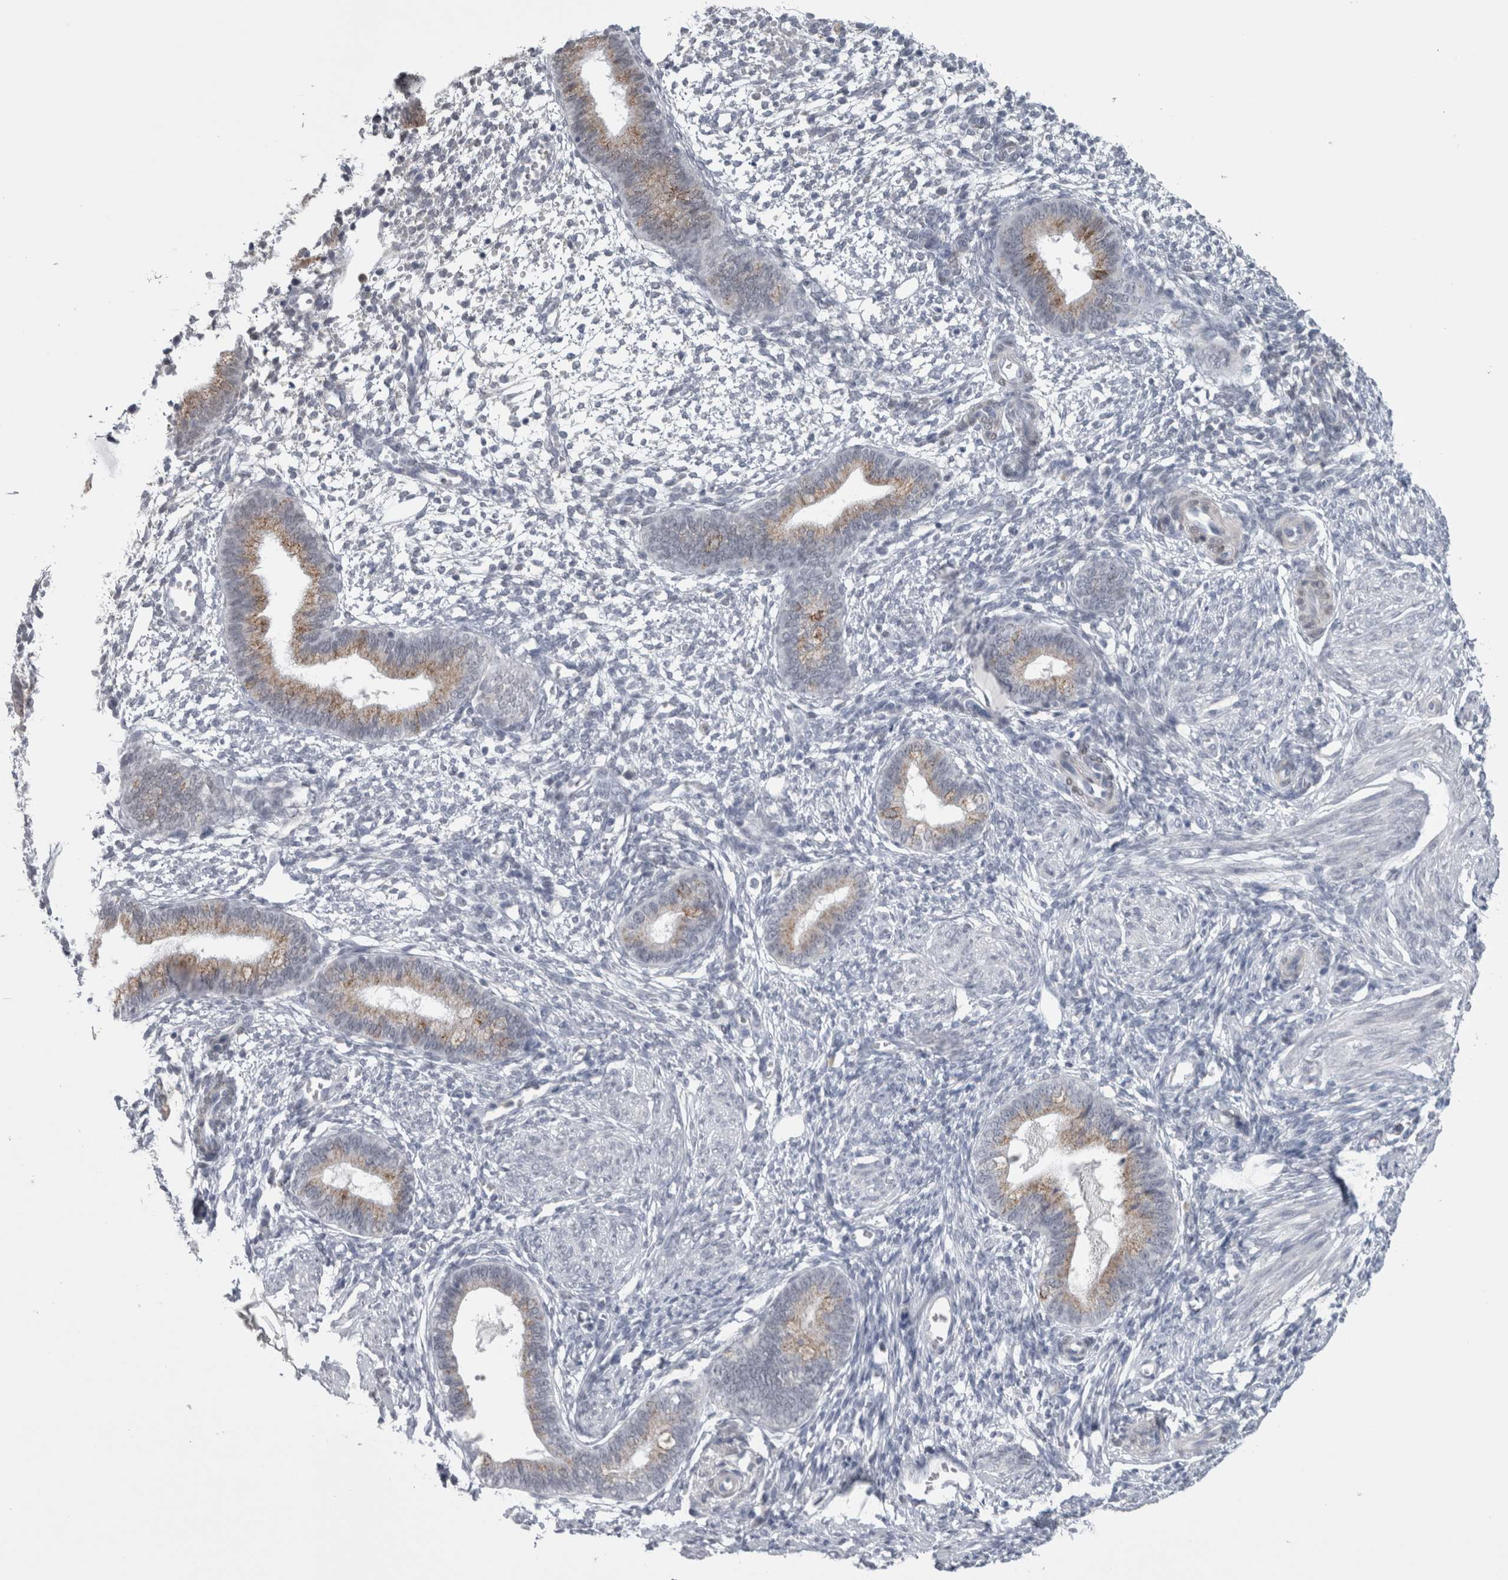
{"staining": {"intensity": "negative", "quantity": "none", "location": "none"}, "tissue": "endometrium", "cell_type": "Cells in endometrial stroma", "image_type": "normal", "snomed": [{"axis": "morphology", "description": "Normal tissue, NOS"}, {"axis": "topography", "description": "Endometrium"}], "caption": "This histopathology image is of unremarkable endometrium stained with IHC to label a protein in brown with the nuclei are counter-stained blue. There is no expression in cells in endometrial stroma.", "gene": "PLIN1", "patient": {"sex": "female", "age": 46}}